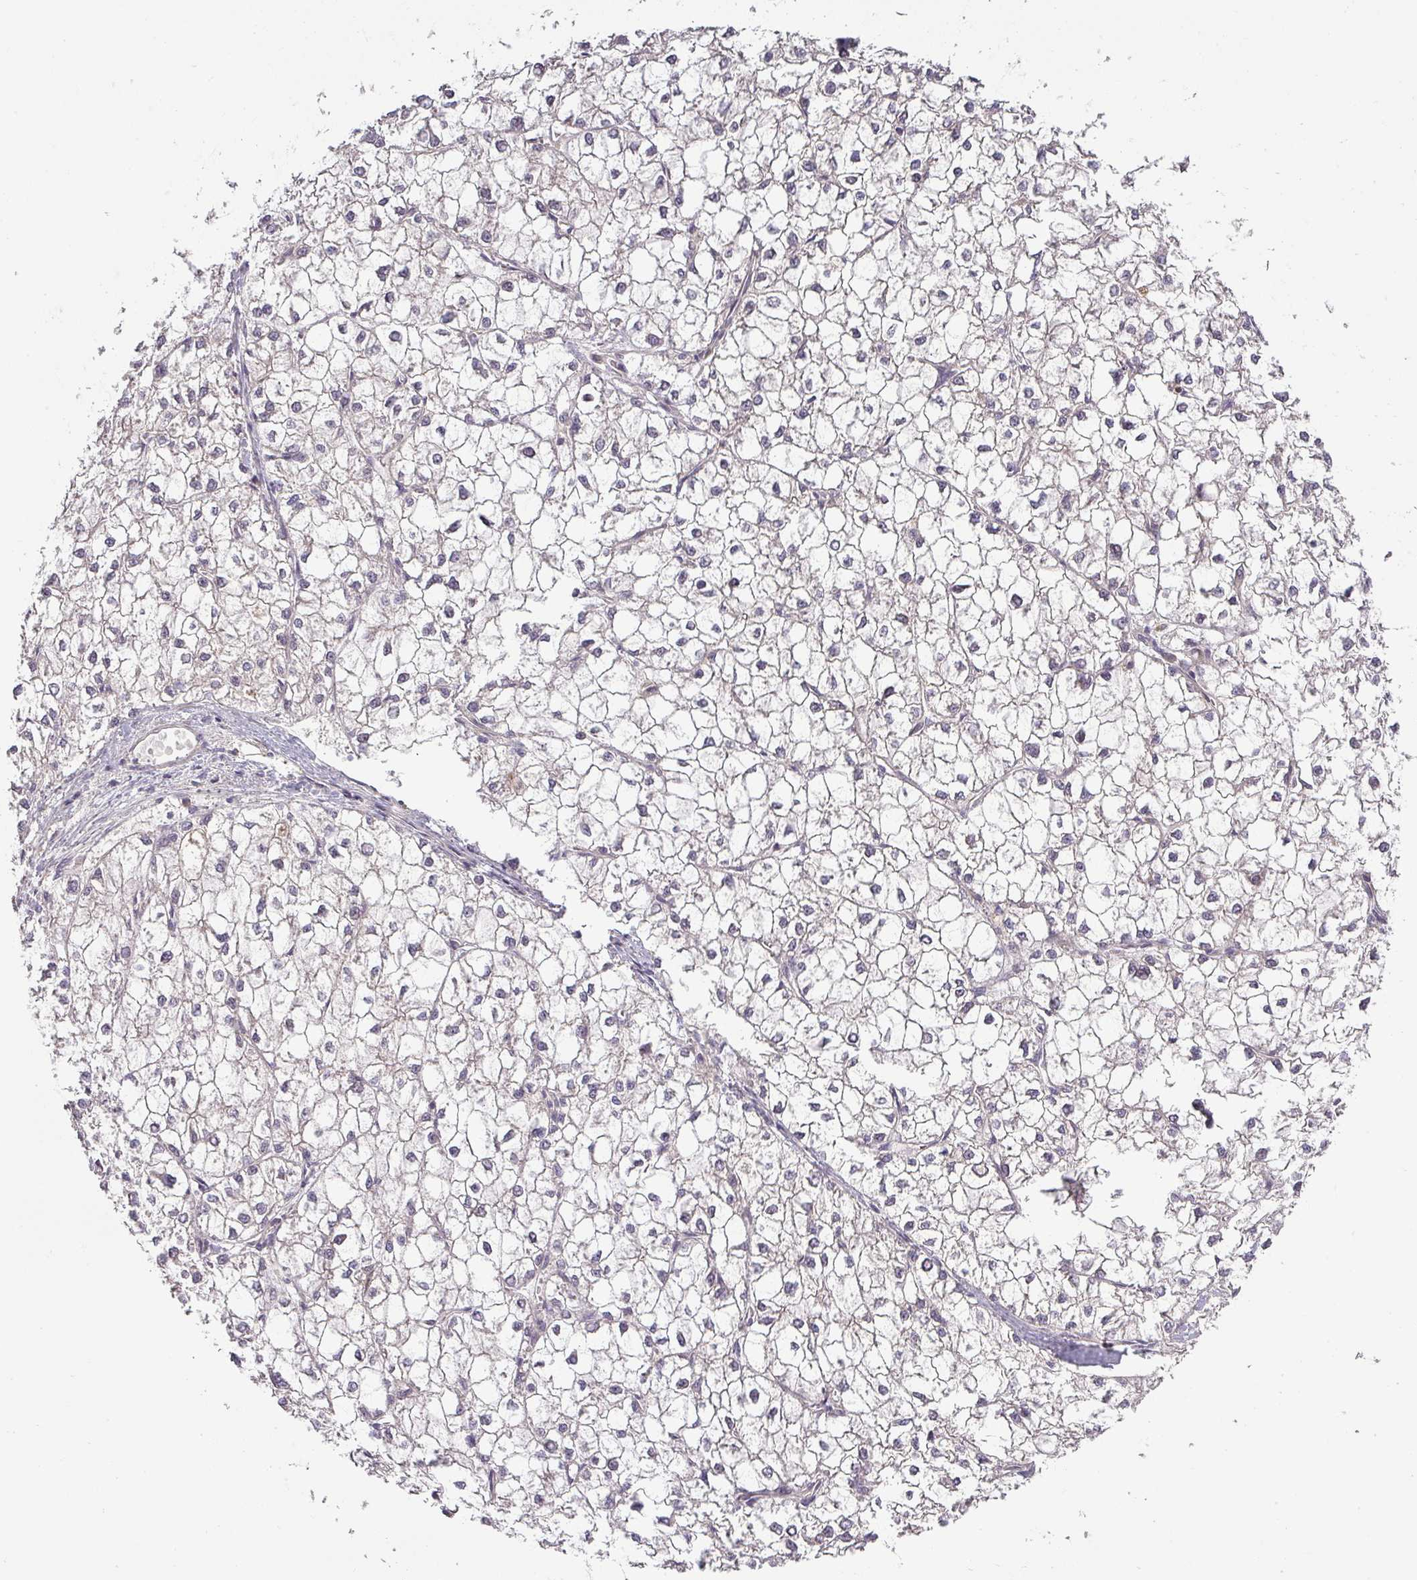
{"staining": {"intensity": "negative", "quantity": "none", "location": "none"}, "tissue": "liver cancer", "cell_type": "Tumor cells", "image_type": "cancer", "snomed": [{"axis": "morphology", "description": "Carcinoma, Hepatocellular, NOS"}, {"axis": "topography", "description": "Liver"}], "caption": "IHC of human liver cancer reveals no expression in tumor cells.", "gene": "NIN", "patient": {"sex": "female", "age": 43}}